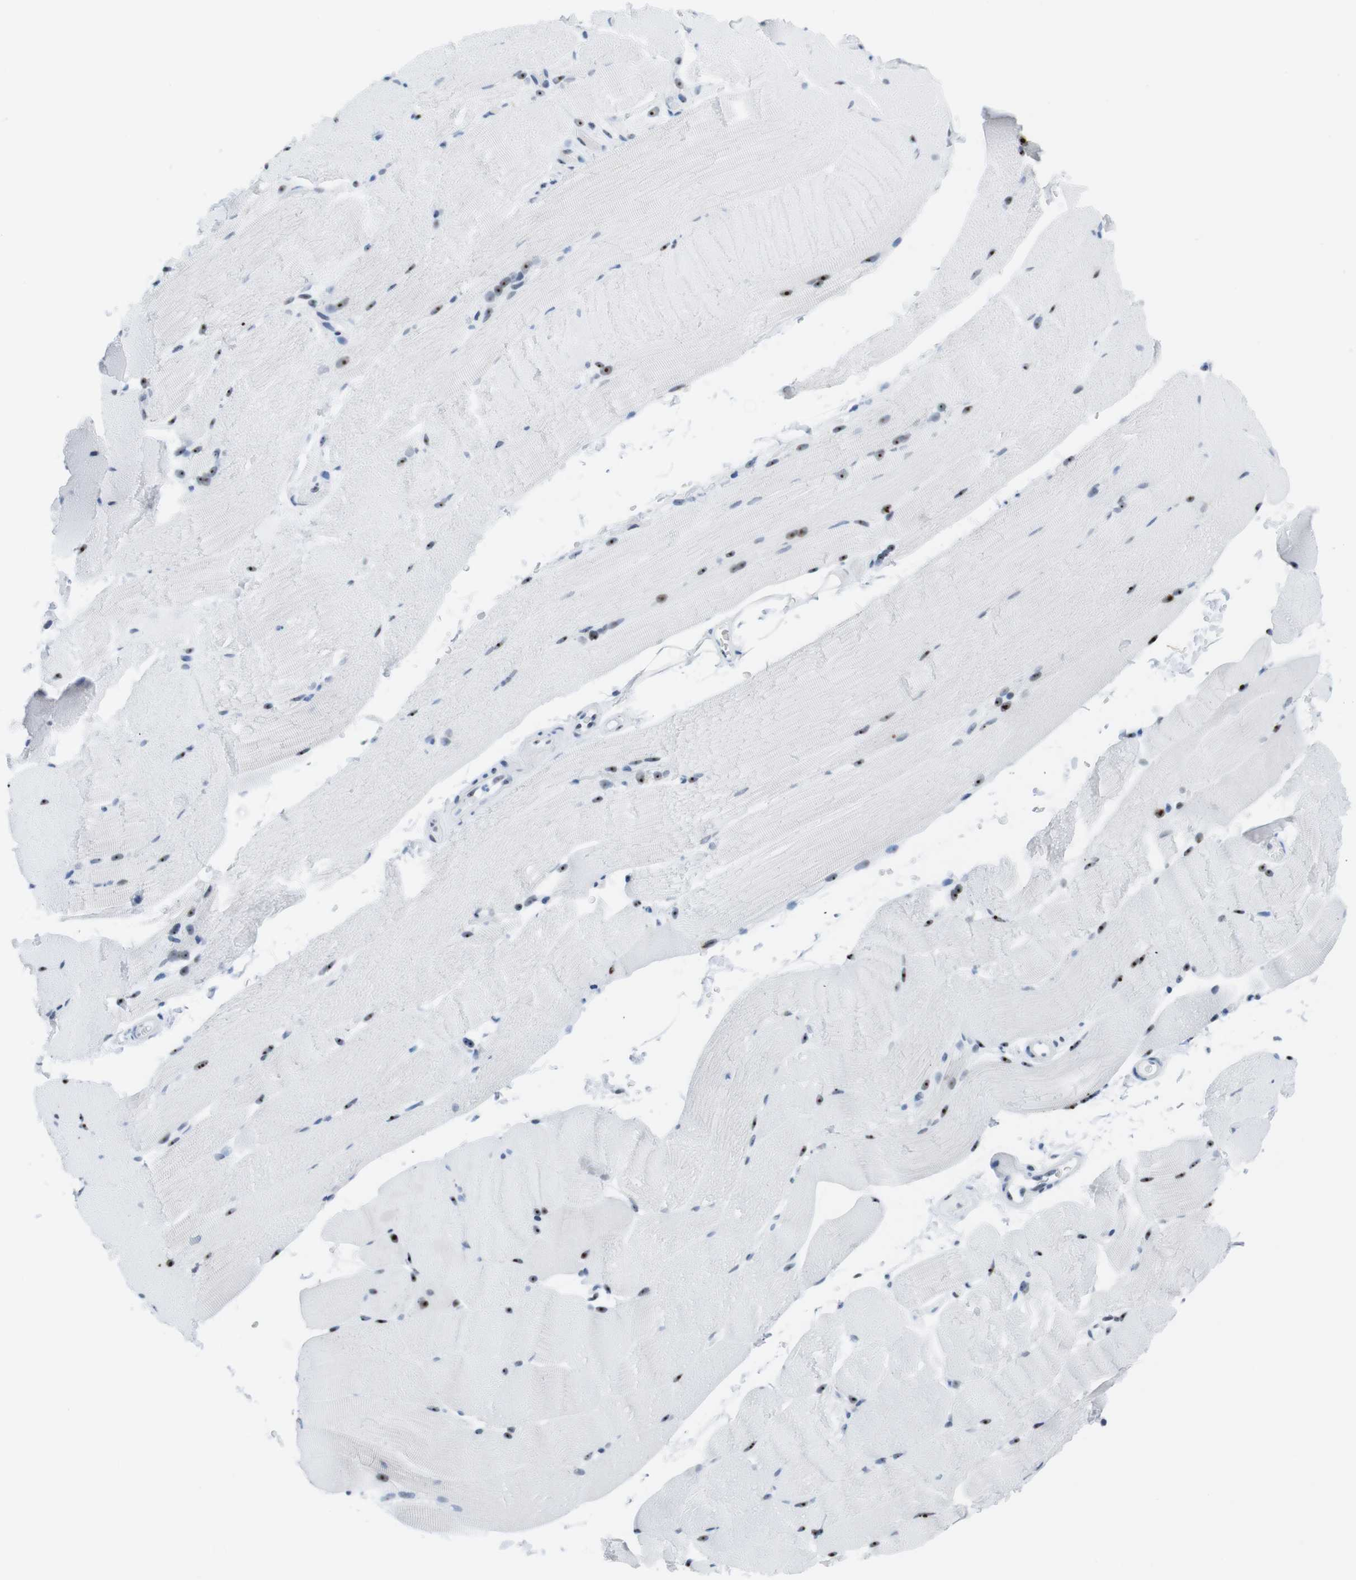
{"staining": {"intensity": "moderate", "quantity": "25%-75%", "location": "nuclear"}, "tissue": "skeletal muscle", "cell_type": "Myocytes", "image_type": "normal", "snomed": [{"axis": "morphology", "description": "Normal tissue, NOS"}, {"axis": "topography", "description": "Skeletal muscle"}, {"axis": "topography", "description": "Parathyroid gland"}], "caption": "Brown immunohistochemical staining in normal human skeletal muscle exhibits moderate nuclear staining in about 25%-75% of myocytes. Immunohistochemistry (ihc) stains the protein in brown and the nuclei are stained blue.", "gene": "NIFK", "patient": {"sex": "female", "age": 37}}